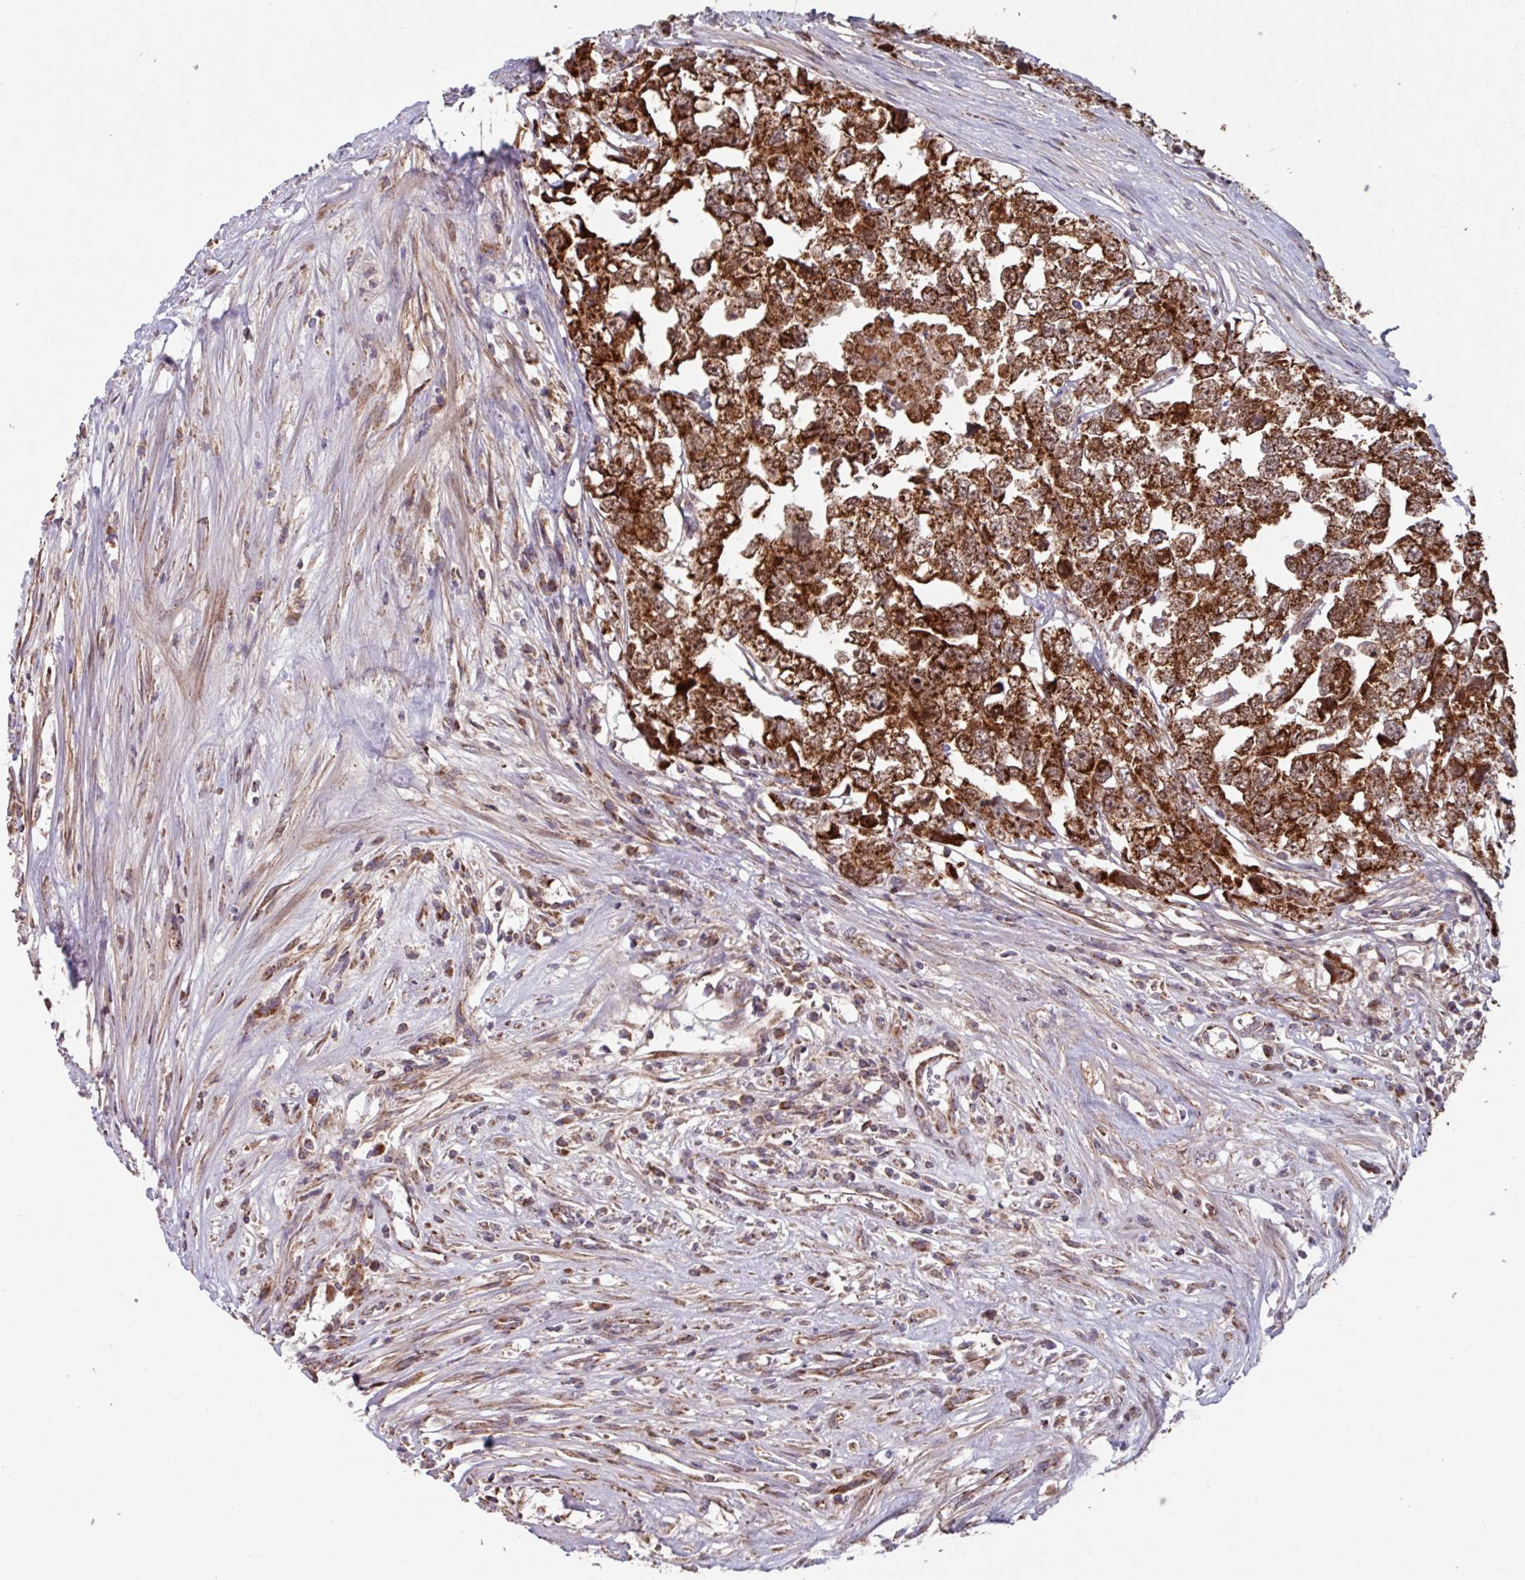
{"staining": {"intensity": "strong", "quantity": ">75%", "location": "cytoplasmic/membranous"}, "tissue": "testis cancer", "cell_type": "Tumor cells", "image_type": "cancer", "snomed": [{"axis": "morphology", "description": "Carcinoma, Embryonal, NOS"}, {"axis": "topography", "description": "Testis"}], "caption": "Immunohistochemistry (DAB) staining of testis embryonal carcinoma displays strong cytoplasmic/membranous protein positivity in approximately >75% of tumor cells.", "gene": "COX7C", "patient": {"sex": "male", "age": 22}}